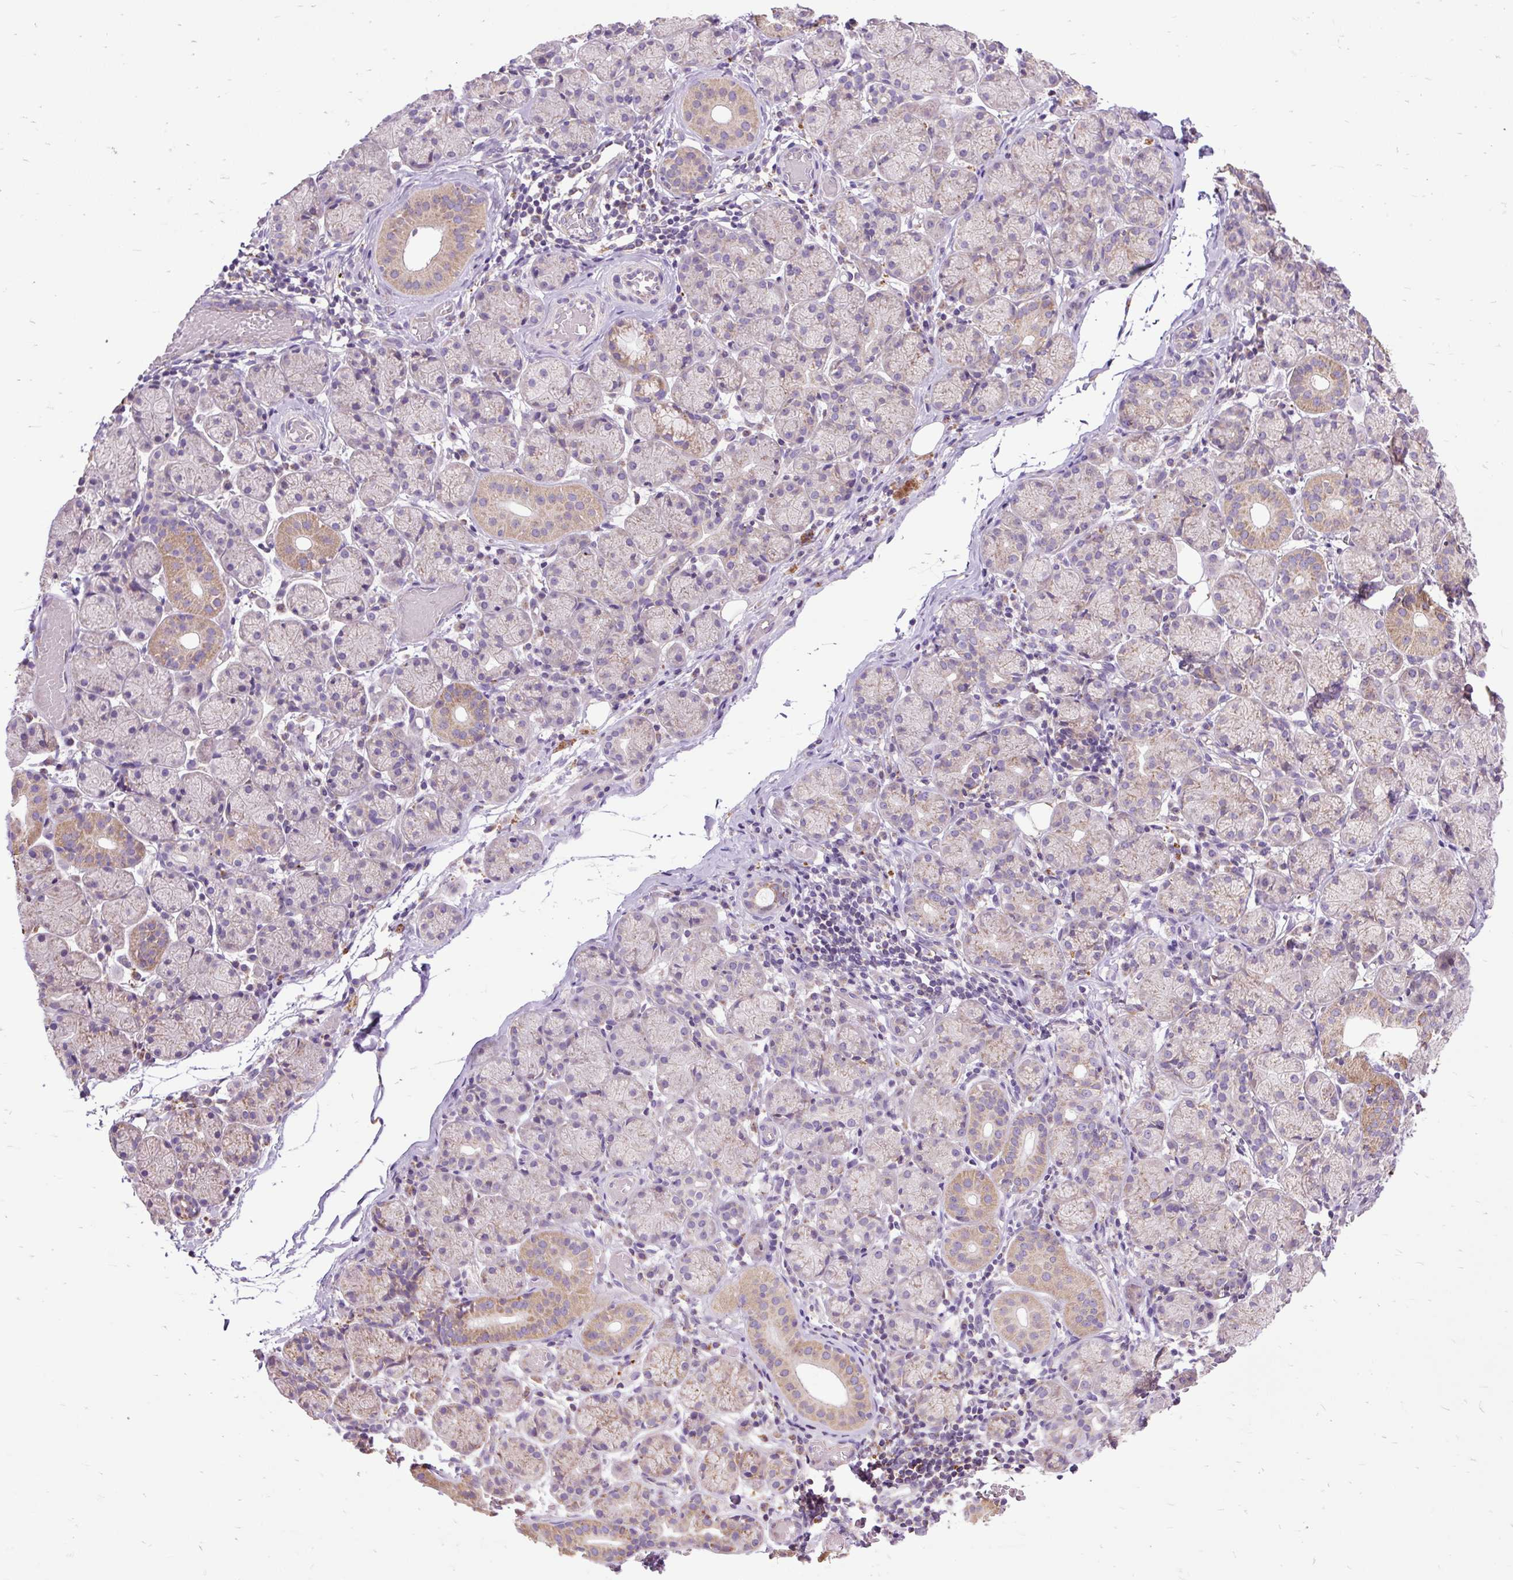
{"staining": {"intensity": "moderate", "quantity": "<25%", "location": "cytoplasmic/membranous"}, "tissue": "salivary gland", "cell_type": "Glandular cells", "image_type": "normal", "snomed": [{"axis": "morphology", "description": "Normal tissue, NOS"}, {"axis": "topography", "description": "Salivary gland"}], "caption": "Immunohistochemical staining of benign salivary gland exhibits <25% levels of moderate cytoplasmic/membranous protein expression in about <25% of glandular cells.", "gene": "TOMM40", "patient": {"sex": "female", "age": 24}}